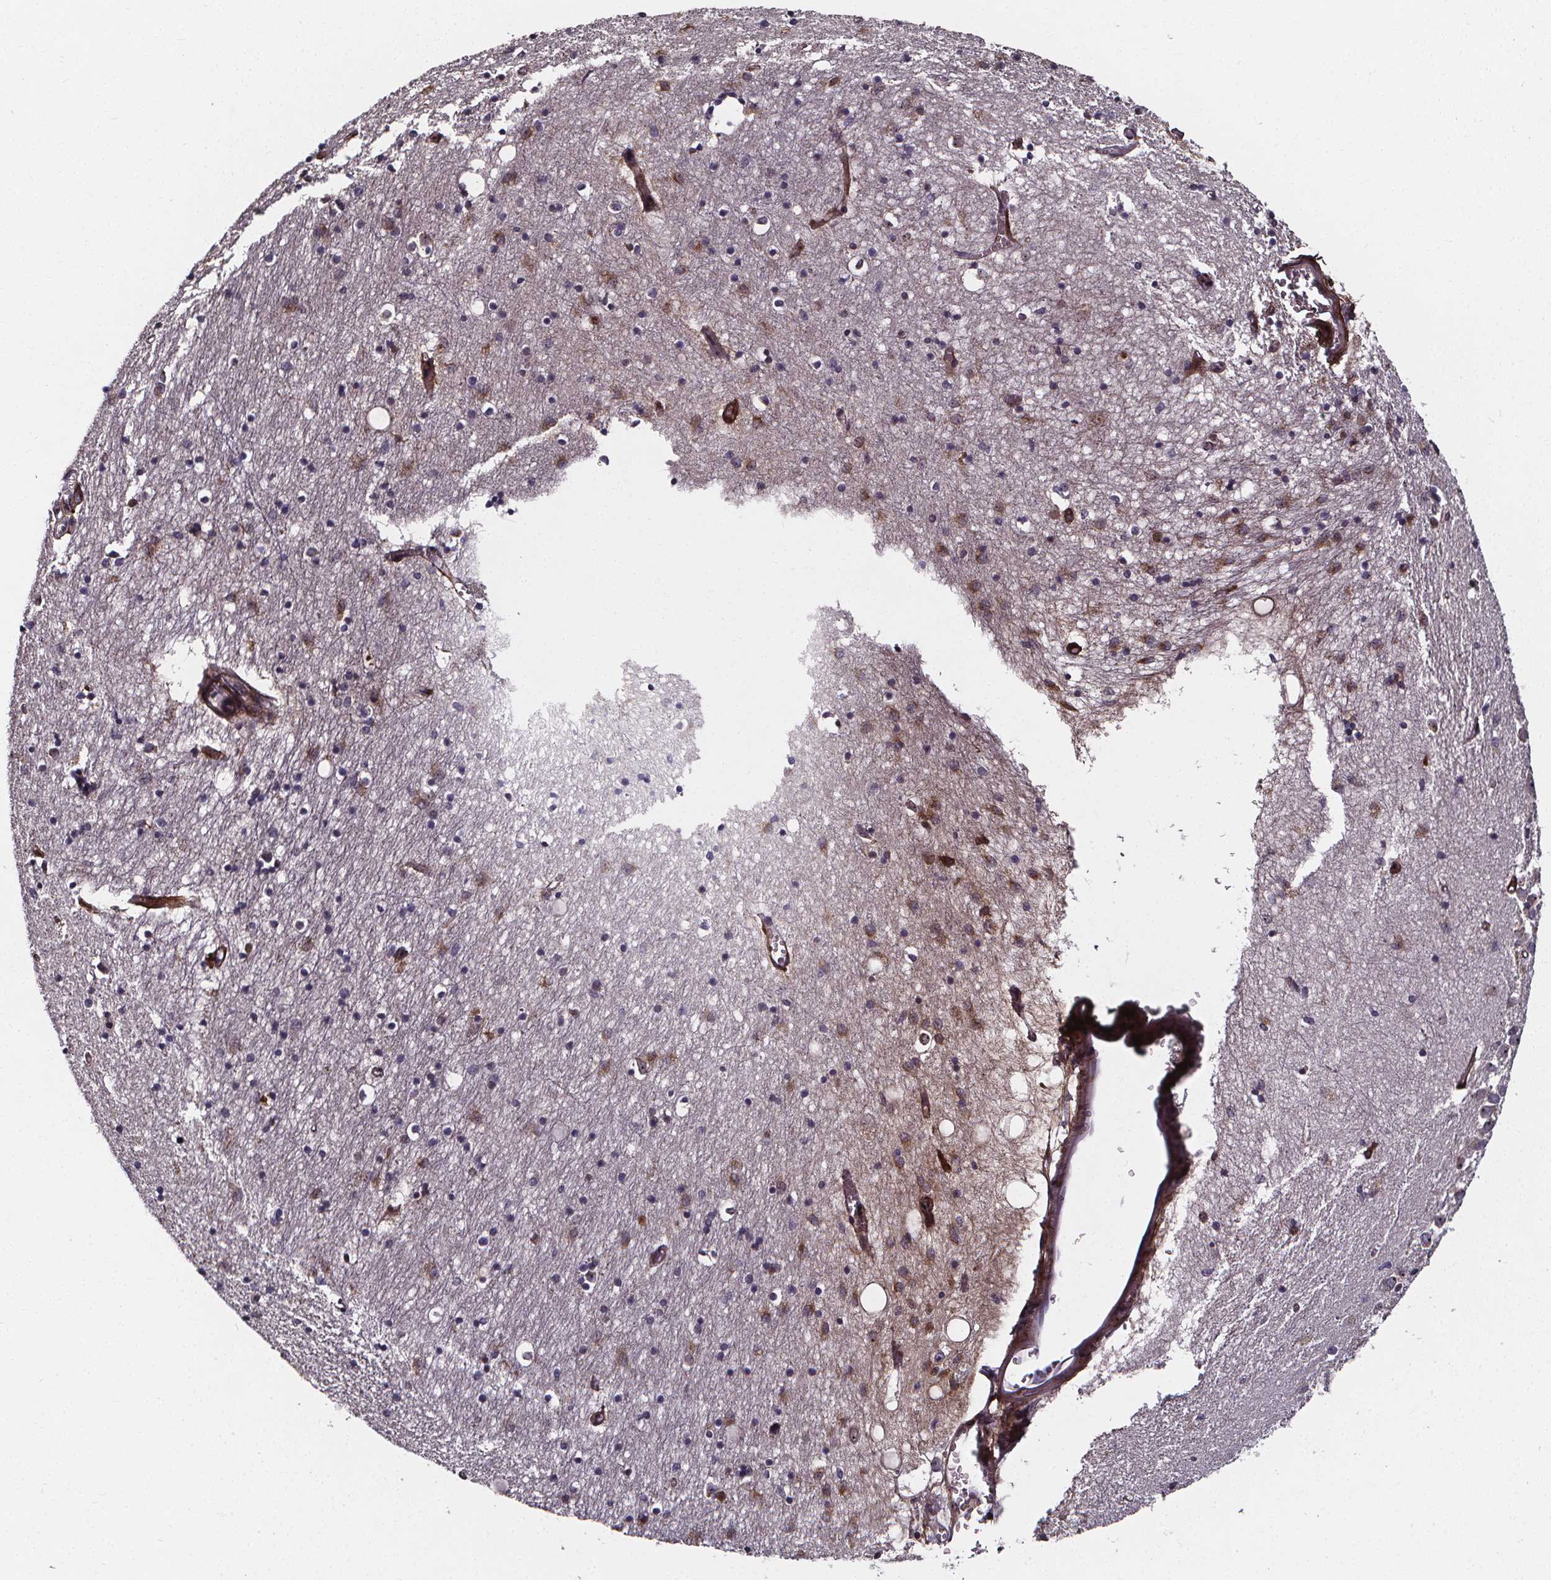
{"staining": {"intensity": "weak", "quantity": "<25%", "location": "cytoplasmic/membranous"}, "tissue": "hippocampus", "cell_type": "Glial cells", "image_type": "normal", "snomed": [{"axis": "morphology", "description": "Normal tissue, NOS"}, {"axis": "topography", "description": "Lateral ventricle wall"}, {"axis": "topography", "description": "Hippocampus"}], "caption": "Photomicrograph shows no significant protein expression in glial cells of unremarkable hippocampus. The staining is performed using DAB brown chromogen with nuclei counter-stained in using hematoxylin.", "gene": "AEBP1", "patient": {"sex": "female", "age": 63}}